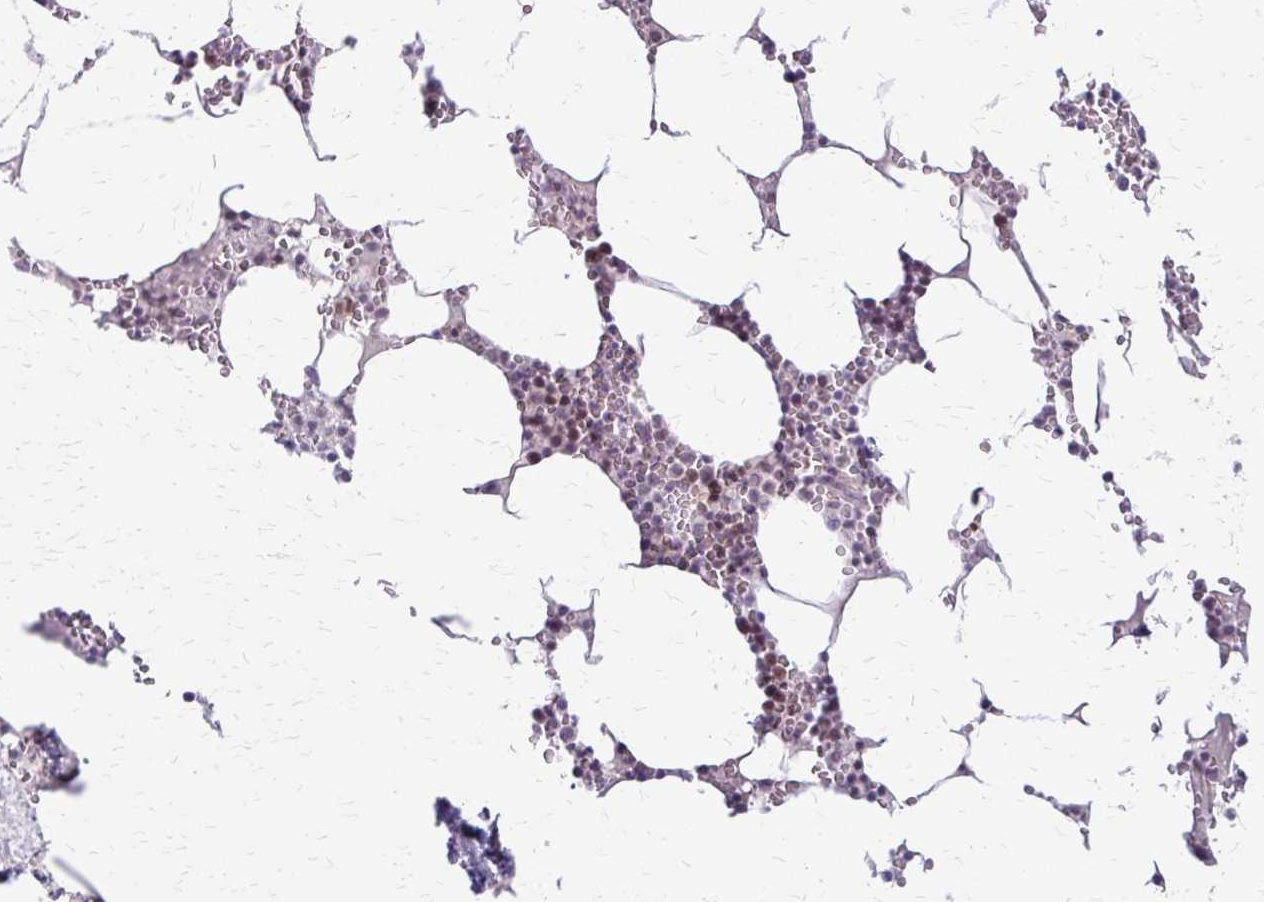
{"staining": {"intensity": "moderate", "quantity": "<25%", "location": "nuclear"}, "tissue": "bone marrow", "cell_type": "Hematopoietic cells", "image_type": "normal", "snomed": [{"axis": "morphology", "description": "Normal tissue, NOS"}, {"axis": "topography", "description": "Bone marrow"}], "caption": "Immunohistochemical staining of normal bone marrow displays moderate nuclear protein positivity in approximately <25% of hematopoietic cells. (DAB (3,3'-diaminobenzidine) IHC, brown staining for protein, blue staining for nuclei).", "gene": "EED", "patient": {"sex": "male", "age": 54}}